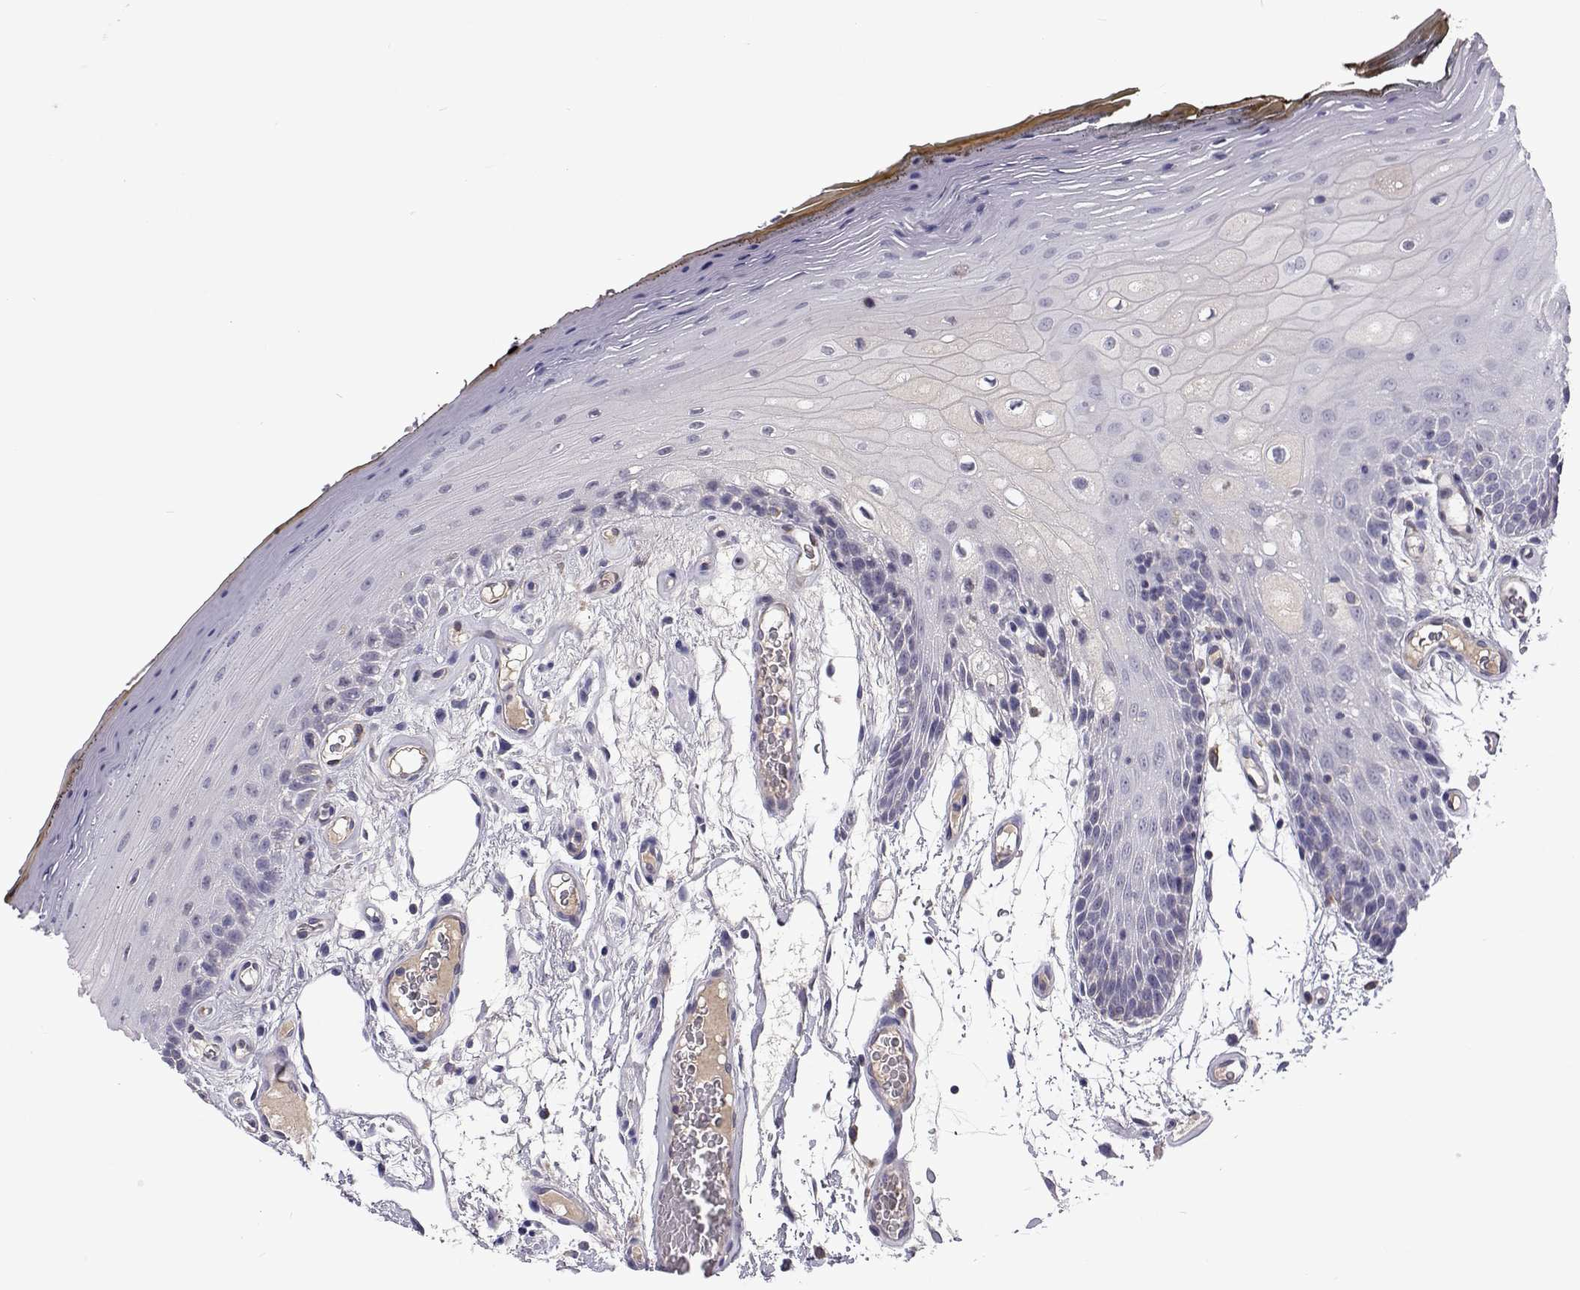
{"staining": {"intensity": "negative", "quantity": "none", "location": "none"}, "tissue": "oral mucosa", "cell_type": "Squamous epithelial cells", "image_type": "normal", "snomed": [{"axis": "morphology", "description": "Normal tissue, NOS"}, {"axis": "morphology", "description": "Squamous cell carcinoma, NOS"}, {"axis": "topography", "description": "Oral tissue"}, {"axis": "topography", "description": "Head-Neck"}], "caption": "Immunohistochemical staining of unremarkable oral mucosa displays no significant staining in squamous epithelial cells.", "gene": "TCF15", "patient": {"sex": "male", "age": 52}}